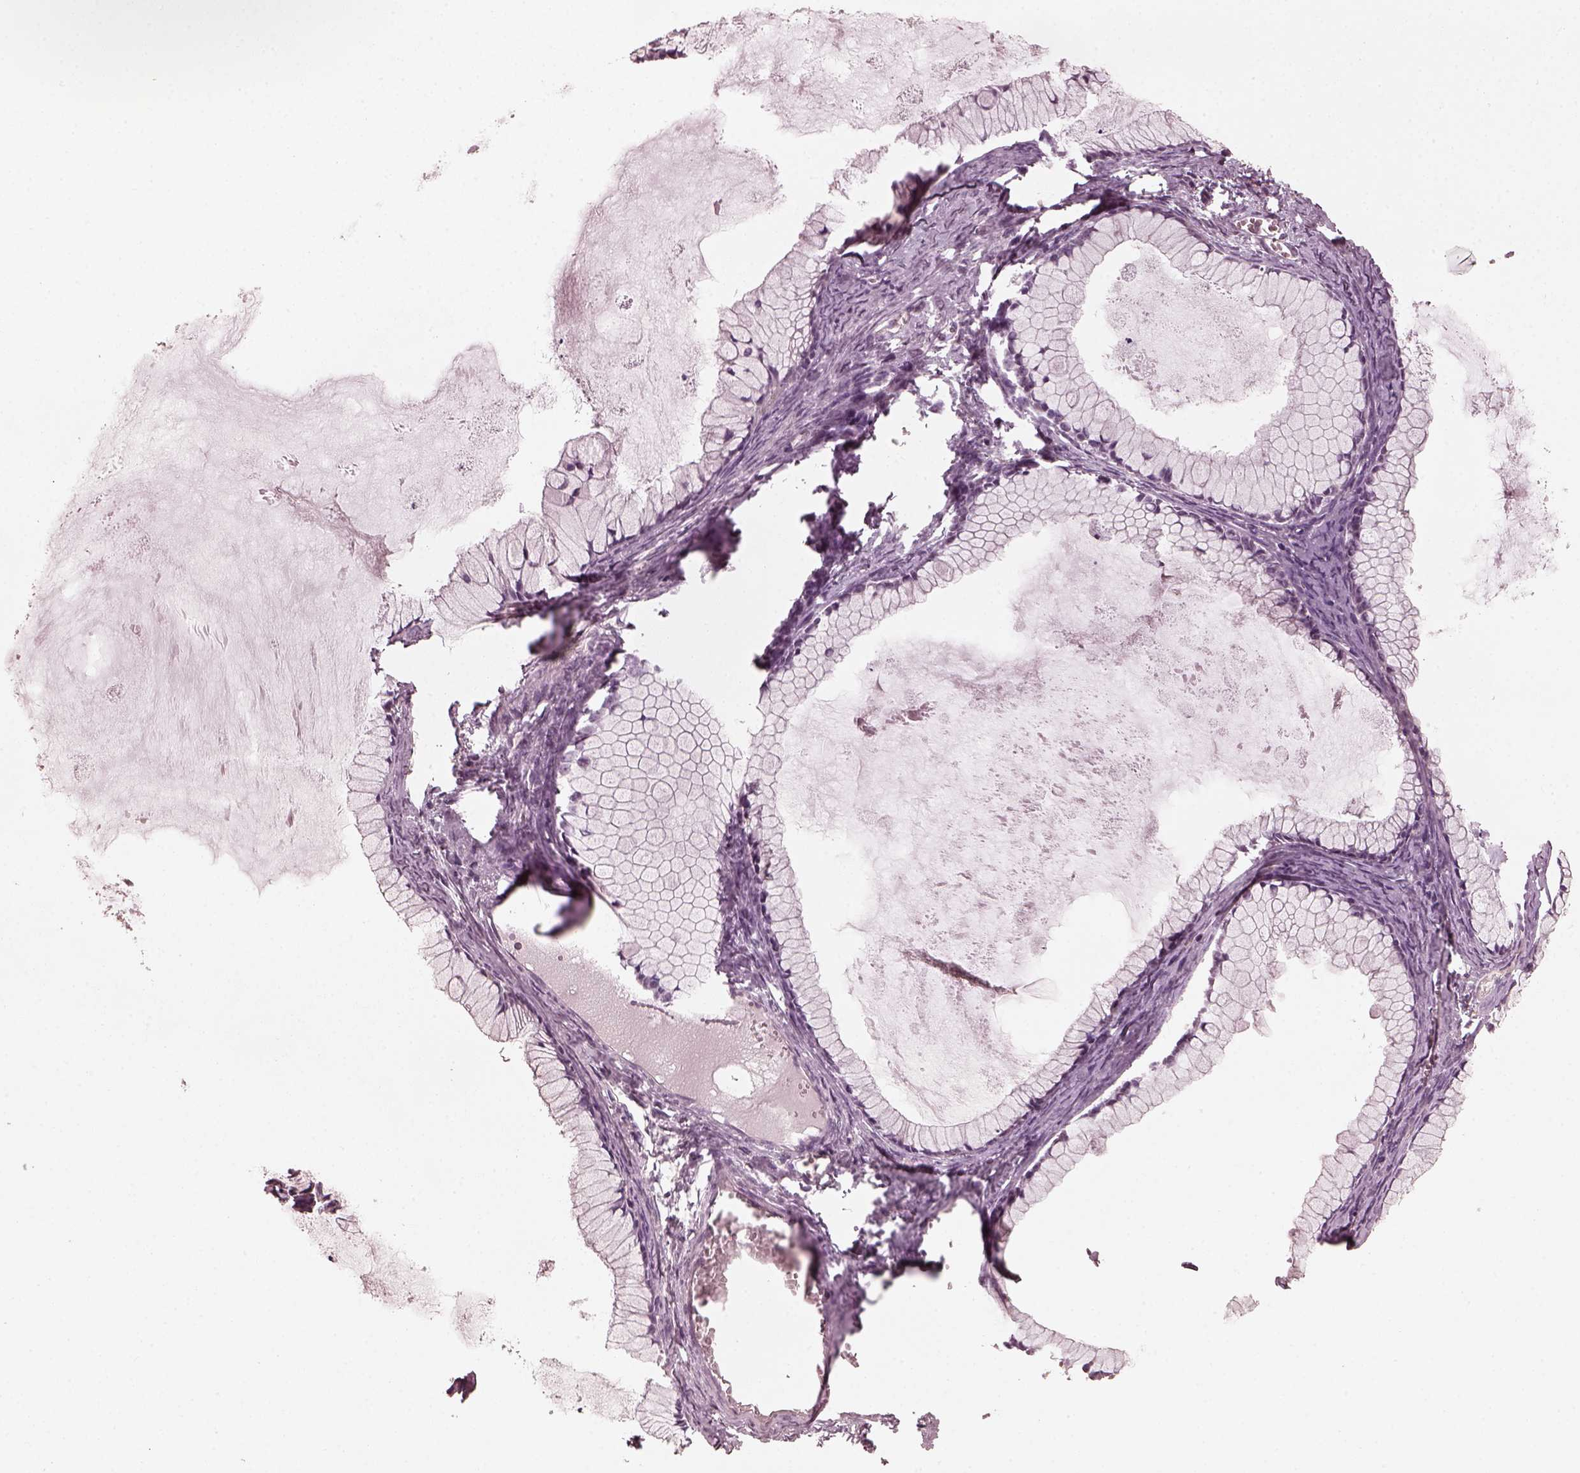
{"staining": {"intensity": "negative", "quantity": "none", "location": "none"}, "tissue": "ovarian cancer", "cell_type": "Tumor cells", "image_type": "cancer", "snomed": [{"axis": "morphology", "description": "Cystadenocarcinoma, mucinous, NOS"}, {"axis": "topography", "description": "Ovary"}], "caption": "An image of human mucinous cystadenocarcinoma (ovarian) is negative for staining in tumor cells.", "gene": "OPTC", "patient": {"sex": "female", "age": 41}}